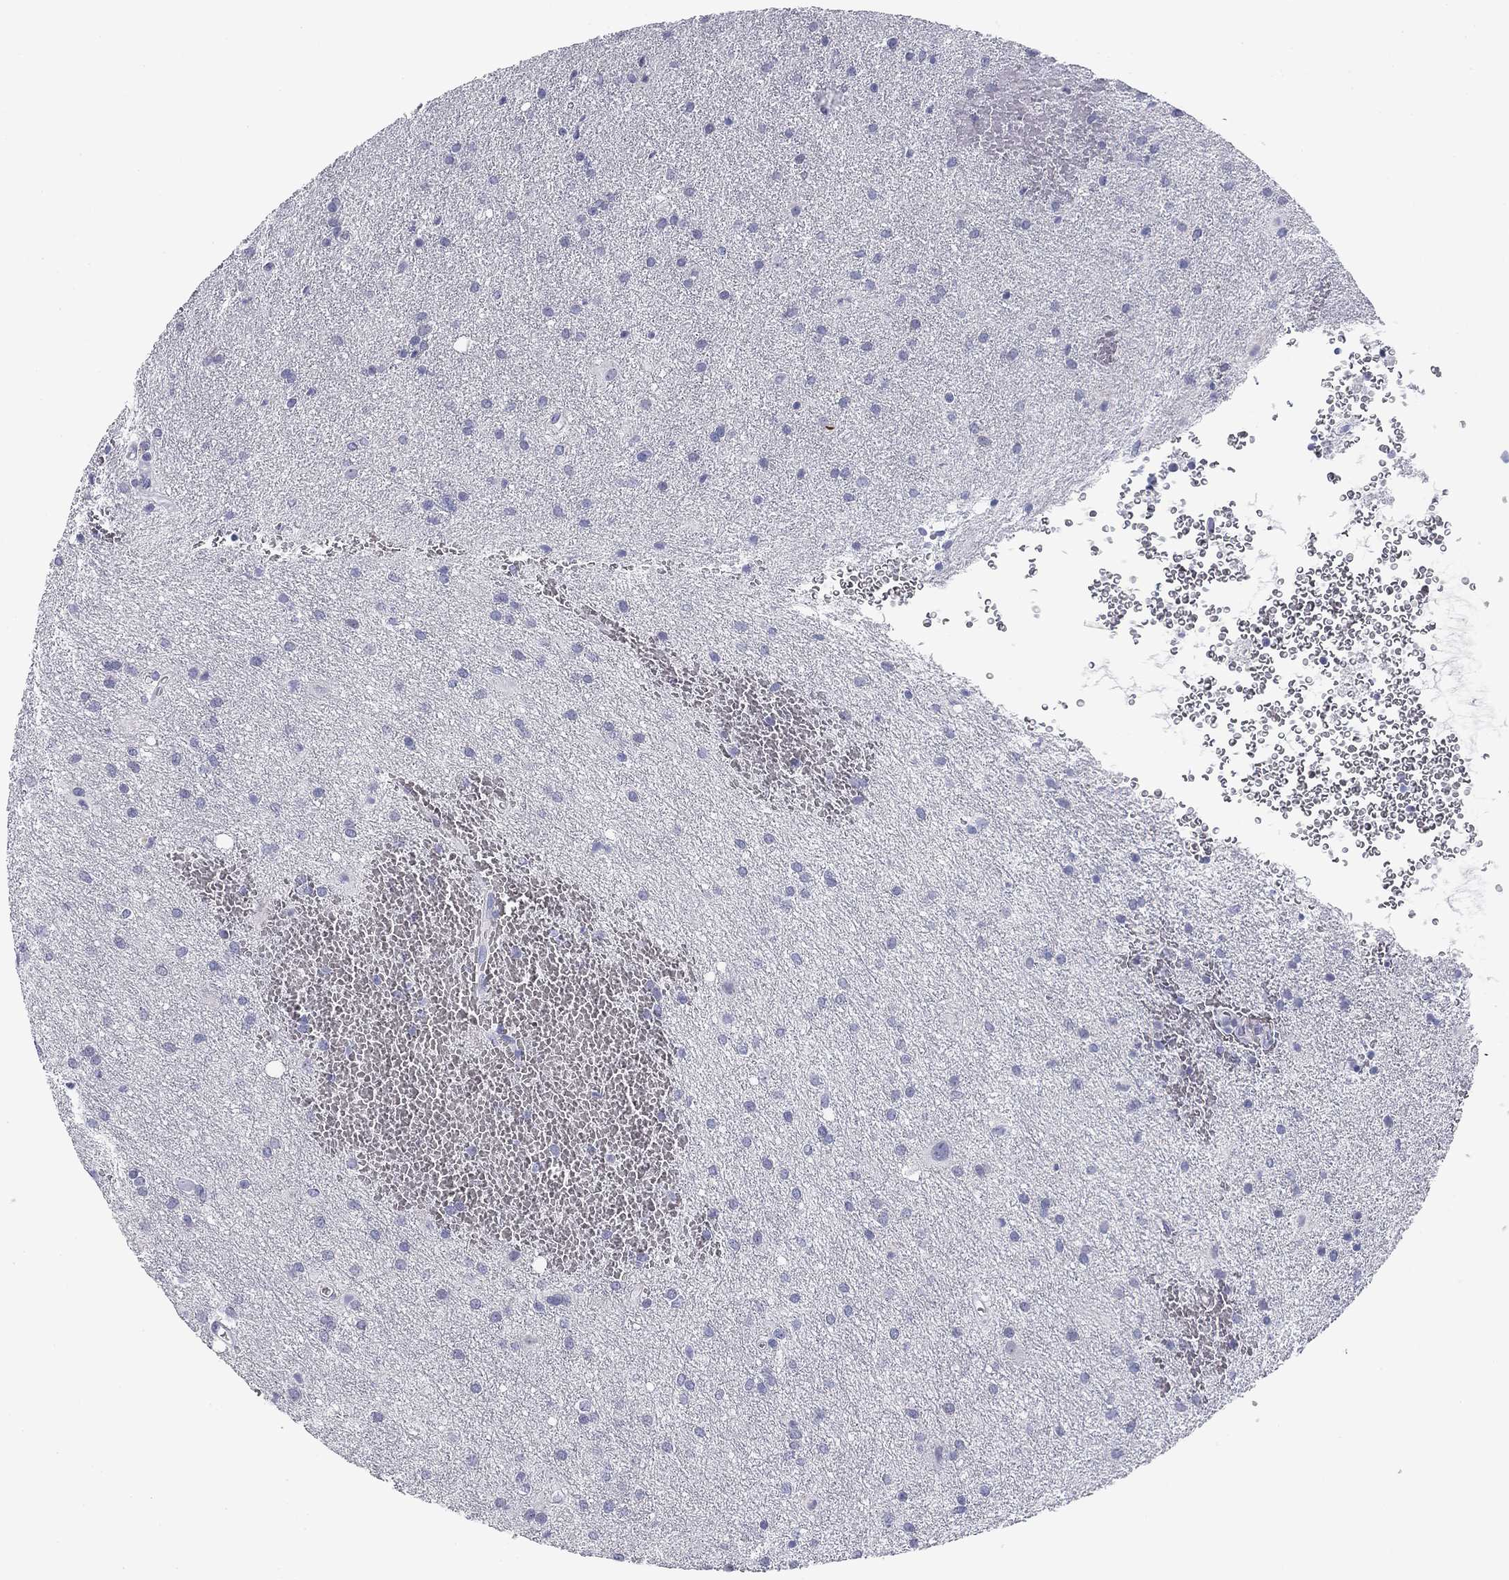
{"staining": {"intensity": "negative", "quantity": "none", "location": "none"}, "tissue": "glioma", "cell_type": "Tumor cells", "image_type": "cancer", "snomed": [{"axis": "morphology", "description": "Glioma, malignant, Low grade"}, {"axis": "topography", "description": "Brain"}], "caption": "Malignant glioma (low-grade) was stained to show a protein in brown. There is no significant staining in tumor cells. (Immunohistochemistry, brightfield microscopy, high magnification).", "gene": "PRPH", "patient": {"sex": "male", "age": 58}}